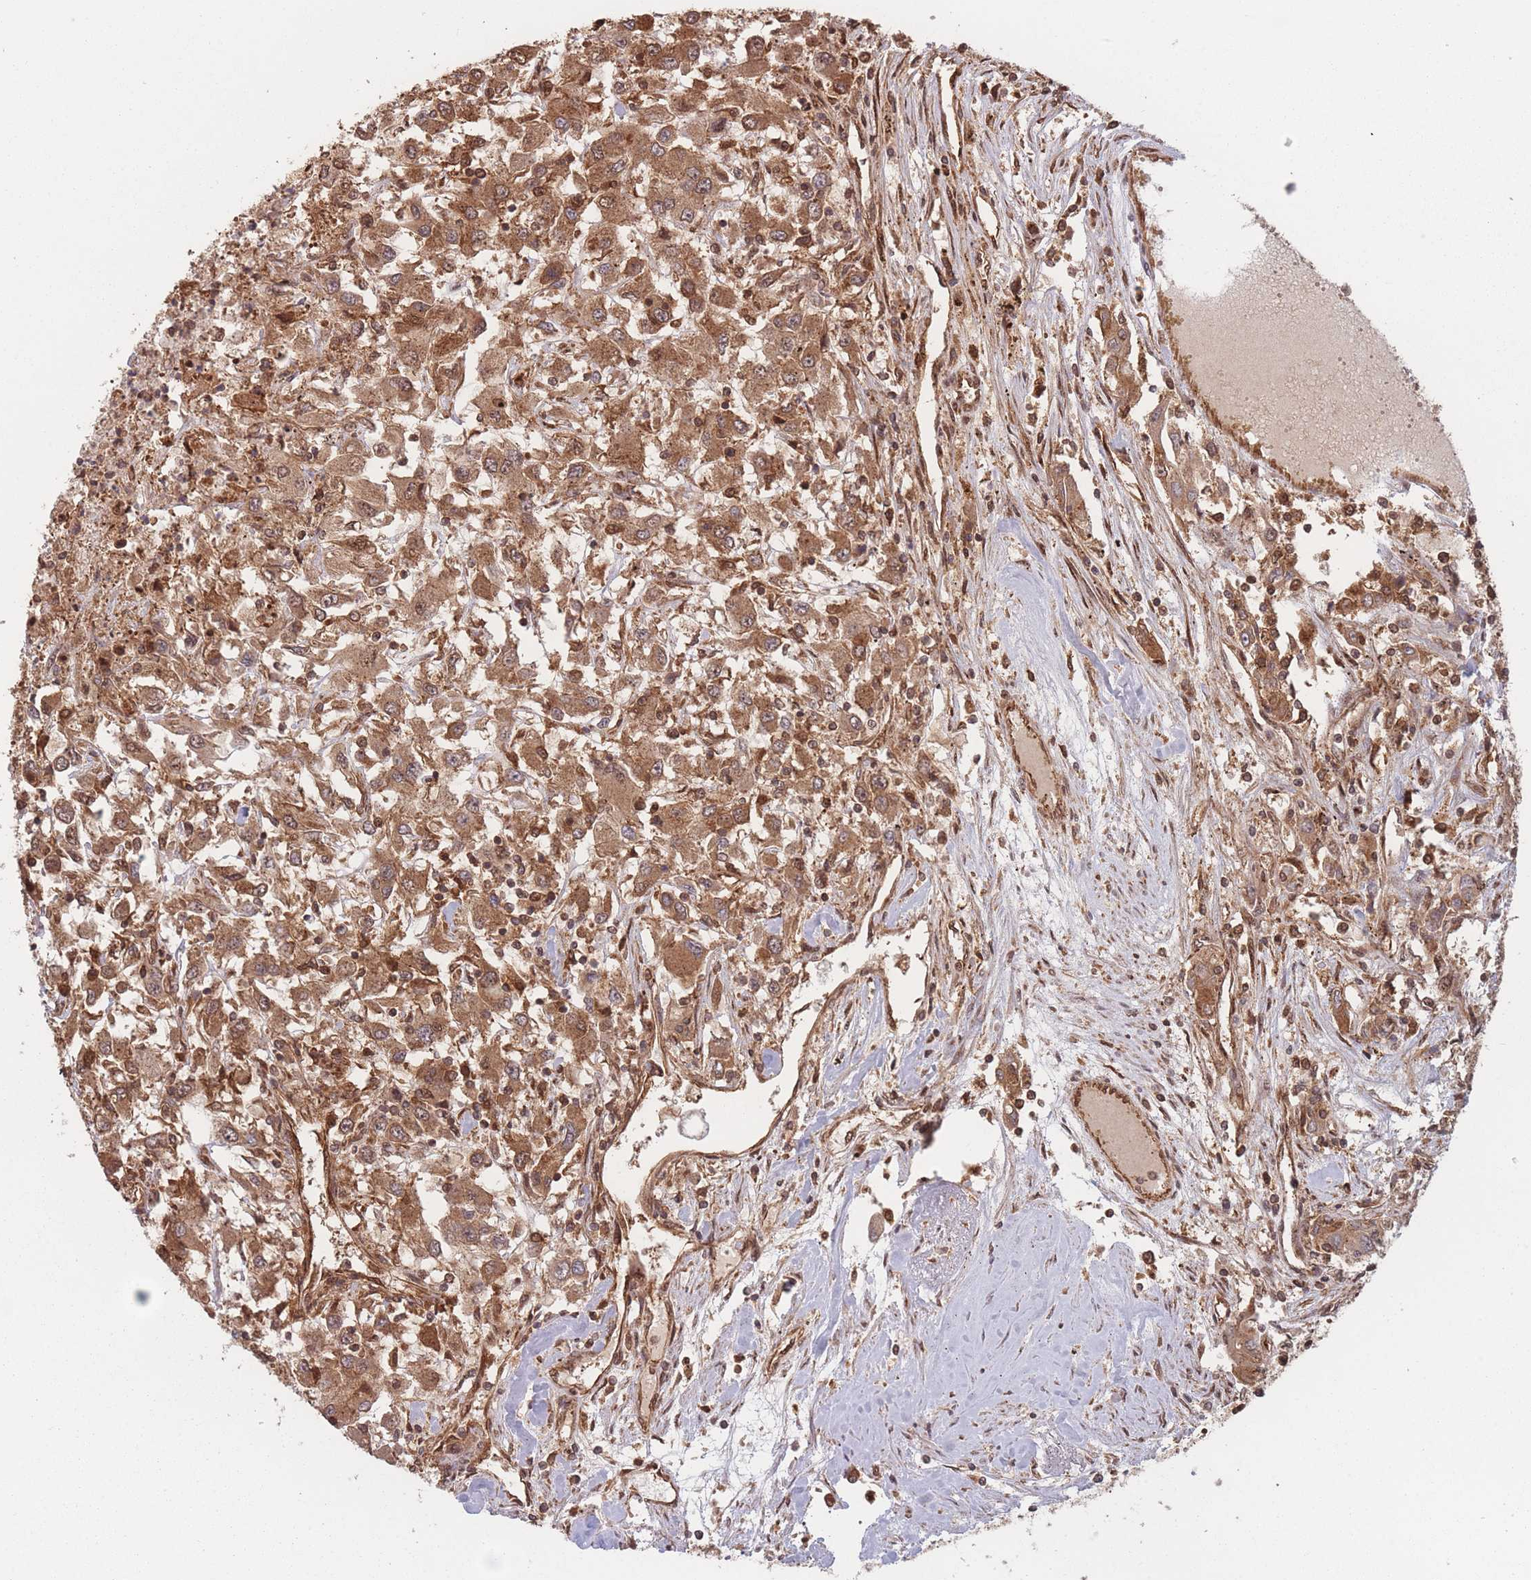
{"staining": {"intensity": "moderate", "quantity": ">75%", "location": "cytoplasmic/membranous"}, "tissue": "renal cancer", "cell_type": "Tumor cells", "image_type": "cancer", "snomed": [{"axis": "morphology", "description": "Adenocarcinoma, NOS"}, {"axis": "topography", "description": "Kidney"}], "caption": "The micrograph reveals staining of renal cancer (adenocarcinoma), revealing moderate cytoplasmic/membranous protein expression (brown color) within tumor cells. Using DAB (brown) and hematoxylin (blue) stains, captured at high magnification using brightfield microscopy.", "gene": "PODXL2", "patient": {"sex": "female", "age": 67}}